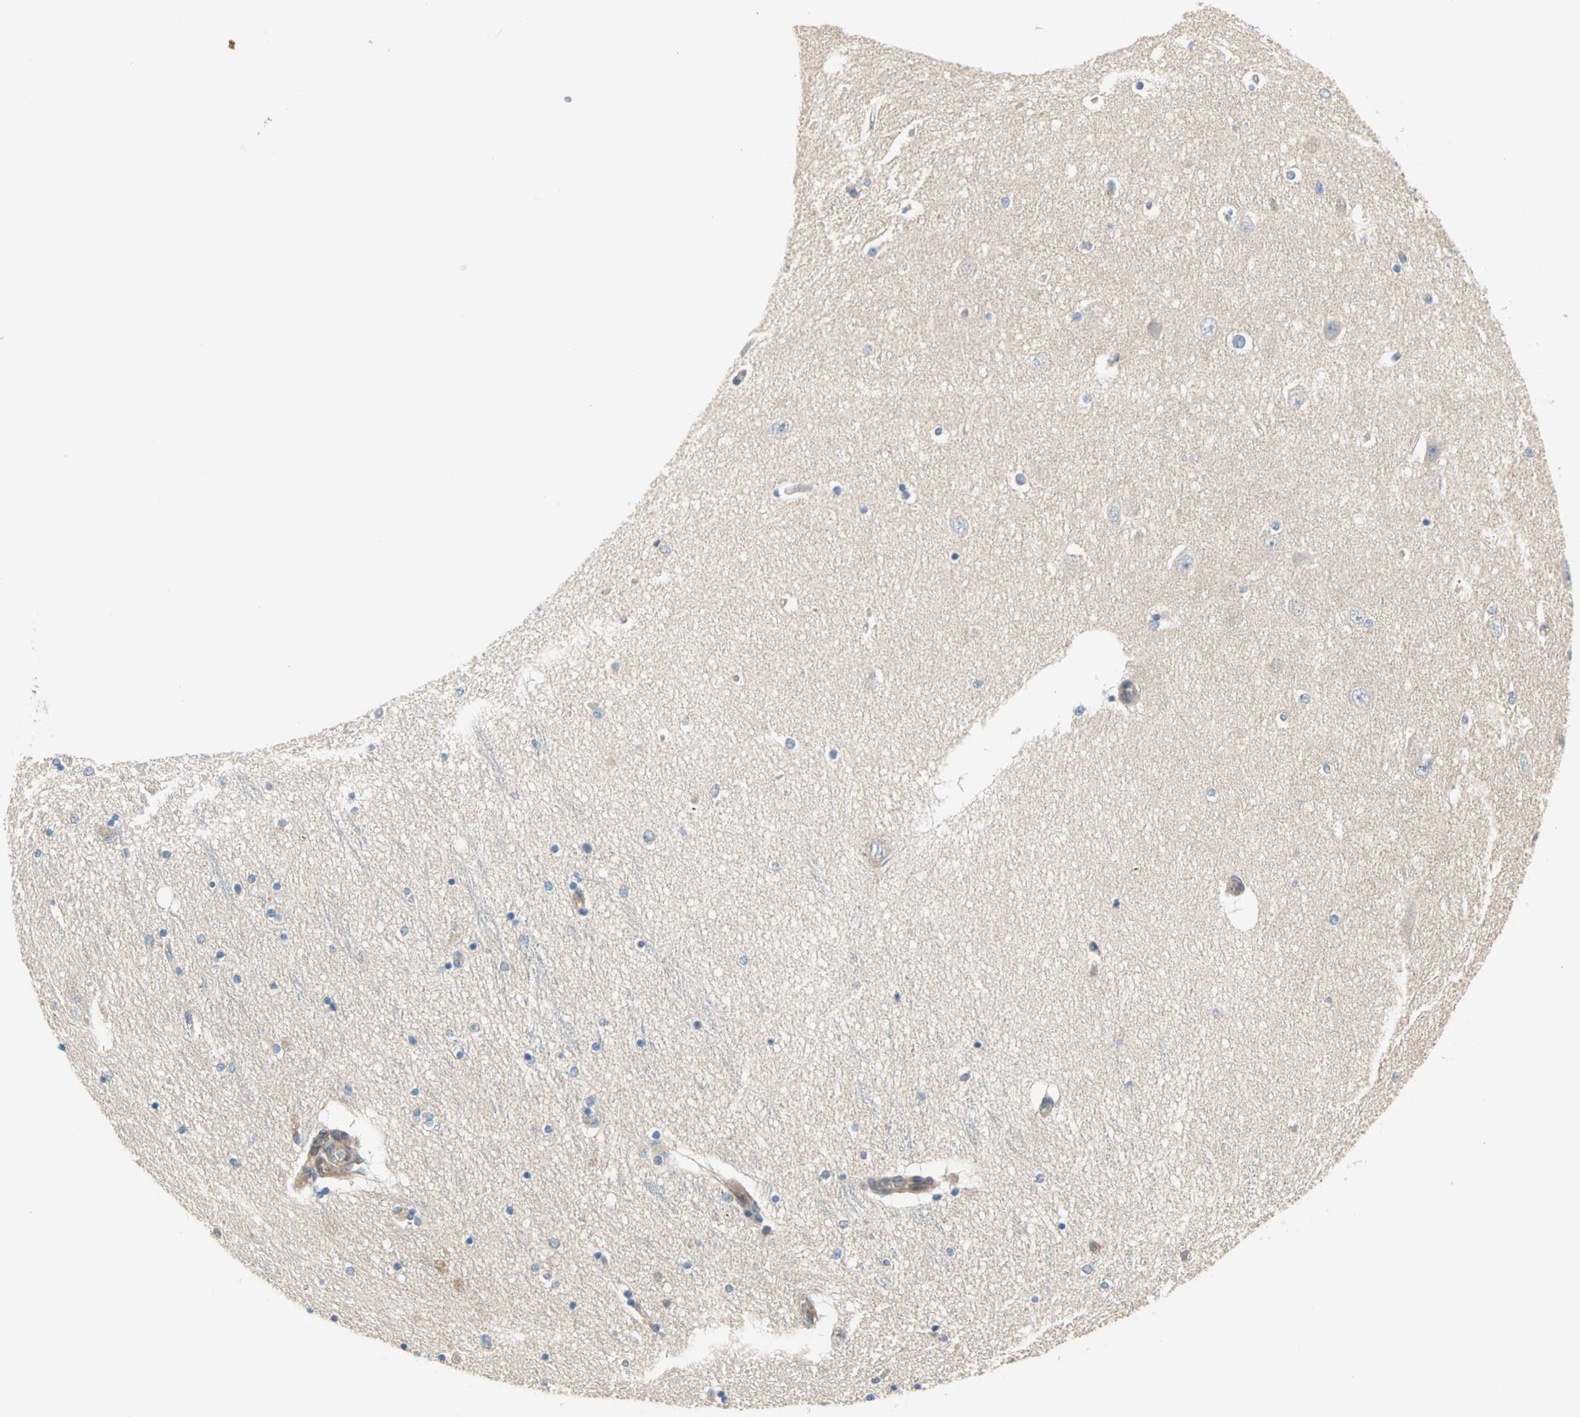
{"staining": {"intensity": "negative", "quantity": "none", "location": "none"}, "tissue": "hippocampus", "cell_type": "Glial cells", "image_type": "normal", "snomed": [{"axis": "morphology", "description": "Normal tissue, NOS"}, {"axis": "topography", "description": "Hippocampus"}], "caption": "Immunohistochemistry (IHC) histopathology image of normal hippocampus: human hippocampus stained with DAB (3,3'-diaminobenzidine) exhibits no significant protein staining in glial cells. (DAB IHC with hematoxylin counter stain).", "gene": "SAR1A", "patient": {"sex": "female", "age": 54}}